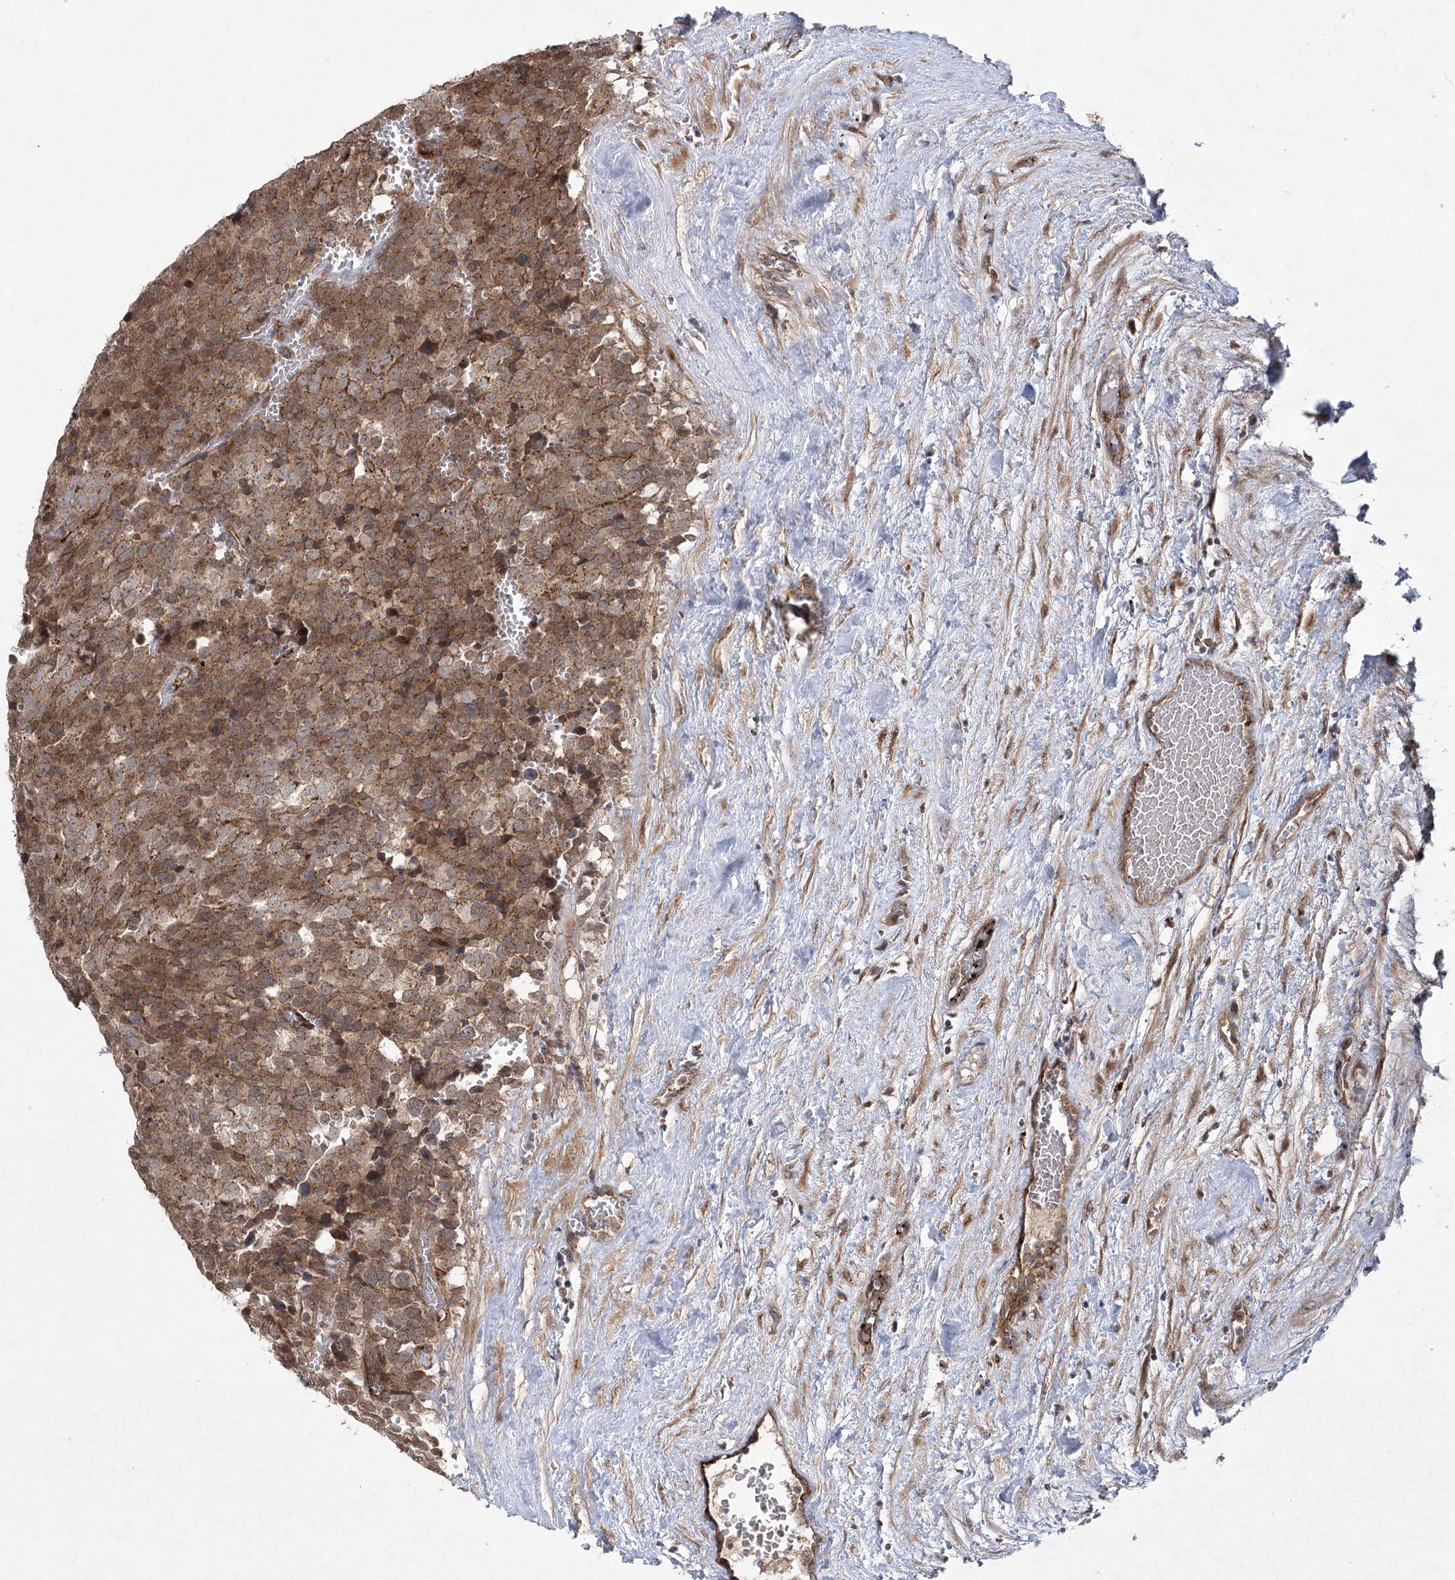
{"staining": {"intensity": "moderate", "quantity": ">75%", "location": "cytoplasmic/membranous"}, "tissue": "testis cancer", "cell_type": "Tumor cells", "image_type": "cancer", "snomed": [{"axis": "morphology", "description": "Seminoma, NOS"}, {"axis": "topography", "description": "Testis"}], "caption": "Immunohistochemical staining of seminoma (testis) shows moderate cytoplasmic/membranous protein positivity in approximately >75% of tumor cells.", "gene": "METTL24", "patient": {"sex": "male", "age": 71}}